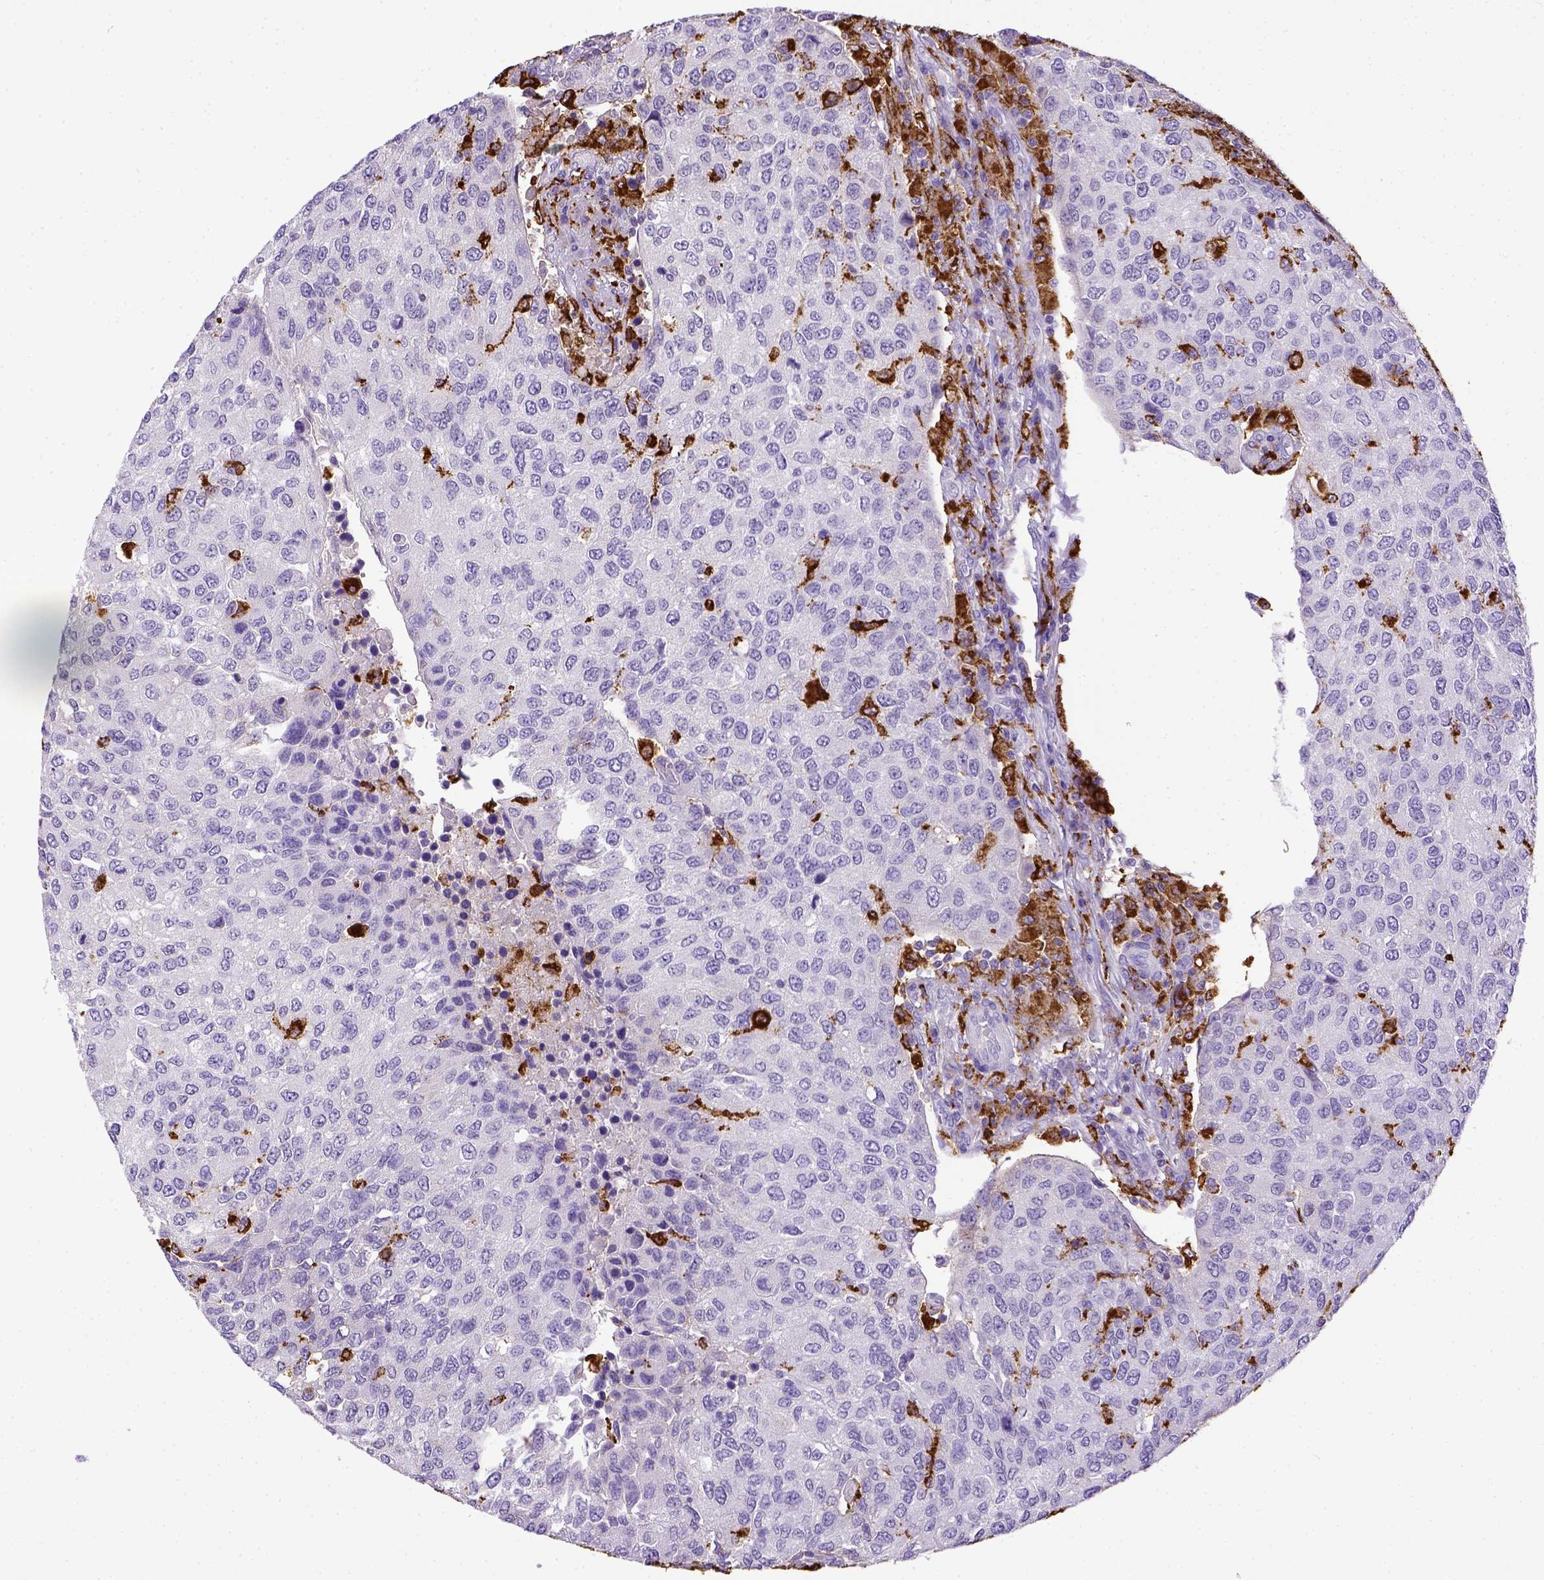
{"staining": {"intensity": "negative", "quantity": "none", "location": "none"}, "tissue": "urothelial cancer", "cell_type": "Tumor cells", "image_type": "cancer", "snomed": [{"axis": "morphology", "description": "Urothelial carcinoma, High grade"}, {"axis": "topography", "description": "Urinary bladder"}], "caption": "The IHC image has no significant positivity in tumor cells of urothelial carcinoma (high-grade) tissue.", "gene": "CD68", "patient": {"sex": "female", "age": 78}}